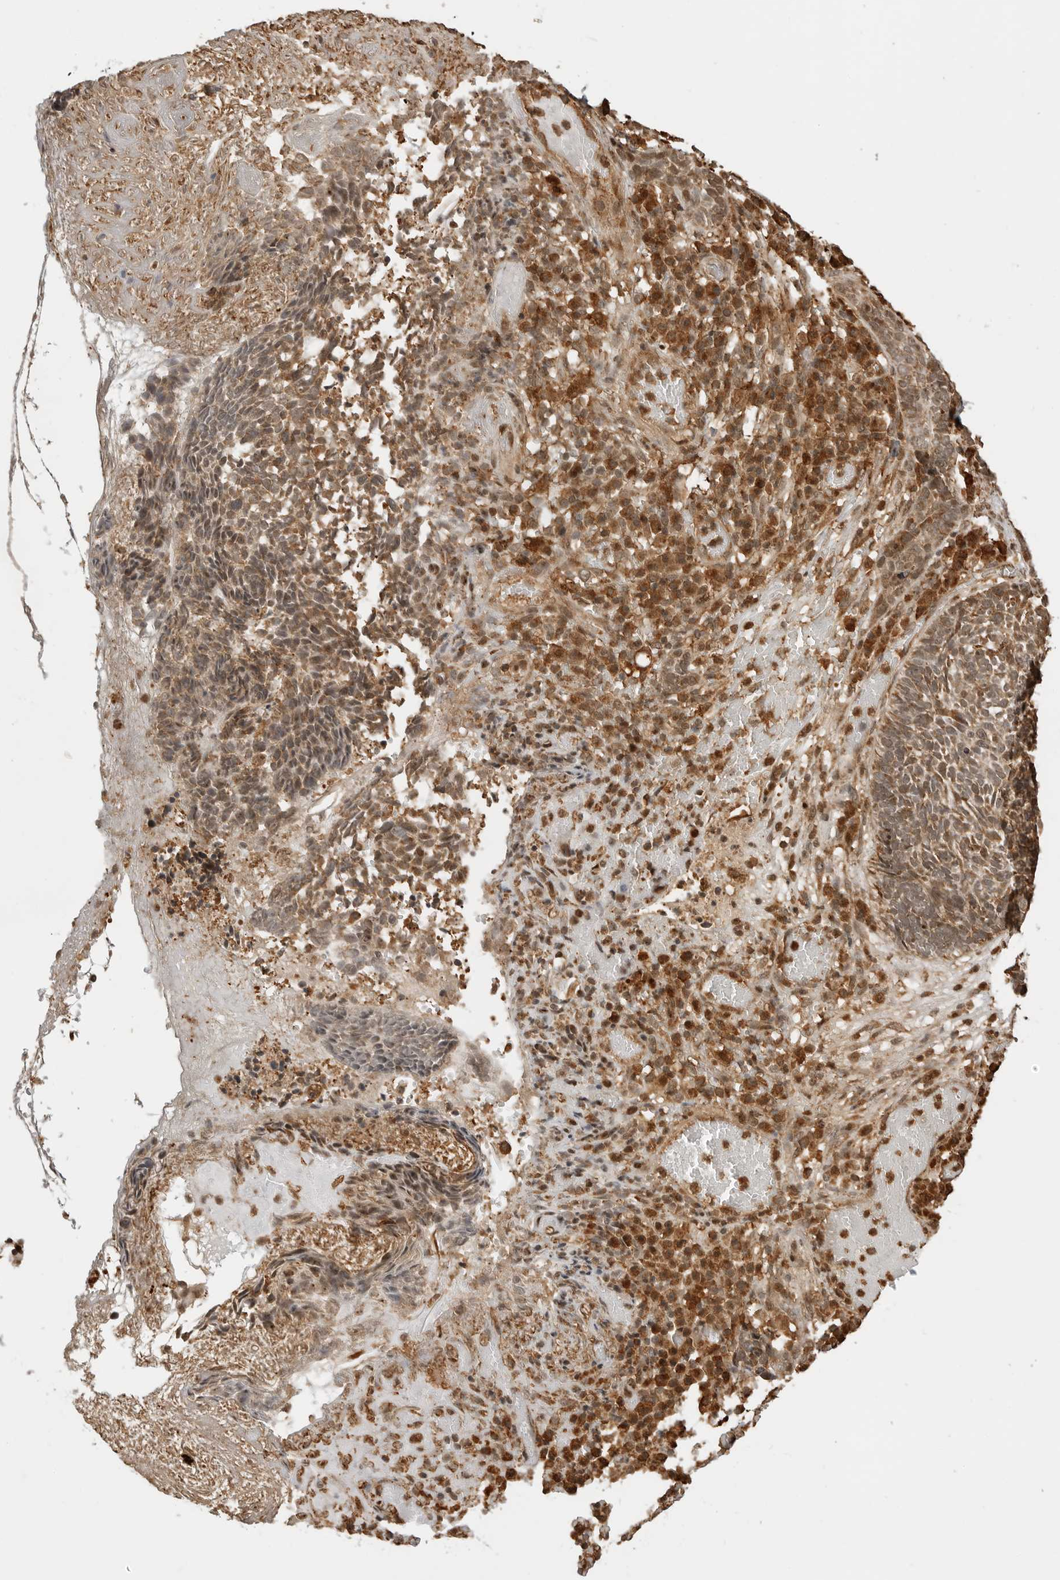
{"staining": {"intensity": "moderate", "quantity": ">75%", "location": "cytoplasmic/membranous,nuclear"}, "tissue": "skin cancer", "cell_type": "Tumor cells", "image_type": "cancer", "snomed": [{"axis": "morphology", "description": "Basal cell carcinoma"}, {"axis": "topography", "description": "Skin"}], "caption": "Human skin basal cell carcinoma stained for a protein (brown) reveals moderate cytoplasmic/membranous and nuclear positive positivity in approximately >75% of tumor cells.", "gene": "BMP2K", "patient": {"sex": "male", "age": 85}}